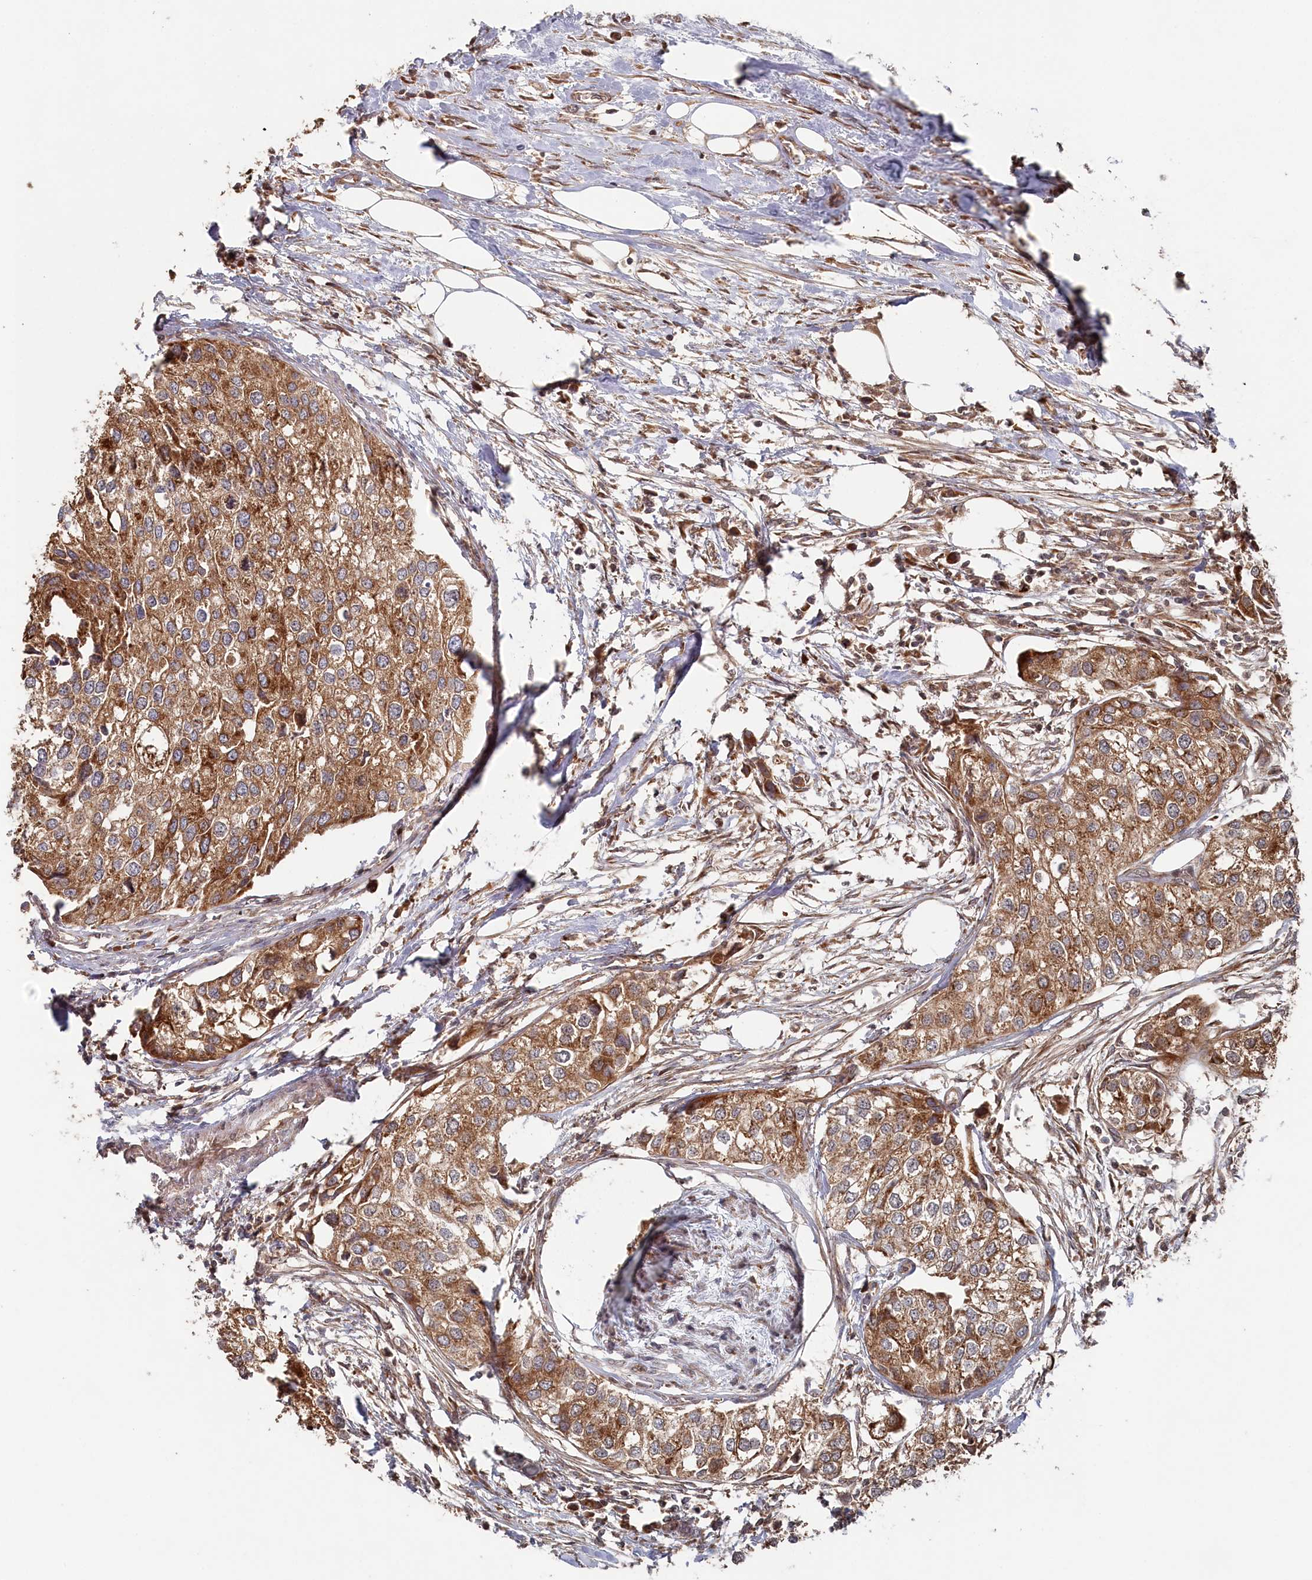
{"staining": {"intensity": "moderate", "quantity": ">75%", "location": "cytoplasmic/membranous"}, "tissue": "urothelial cancer", "cell_type": "Tumor cells", "image_type": "cancer", "snomed": [{"axis": "morphology", "description": "Urothelial carcinoma, High grade"}, {"axis": "topography", "description": "Urinary bladder"}], "caption": "Human urothelial carcinoma (high-grade) stained with a protein marker reveals moderate staining in tumor cells.", "gene": "WAPL", "patient": {"sex": "male", "age": 64}}